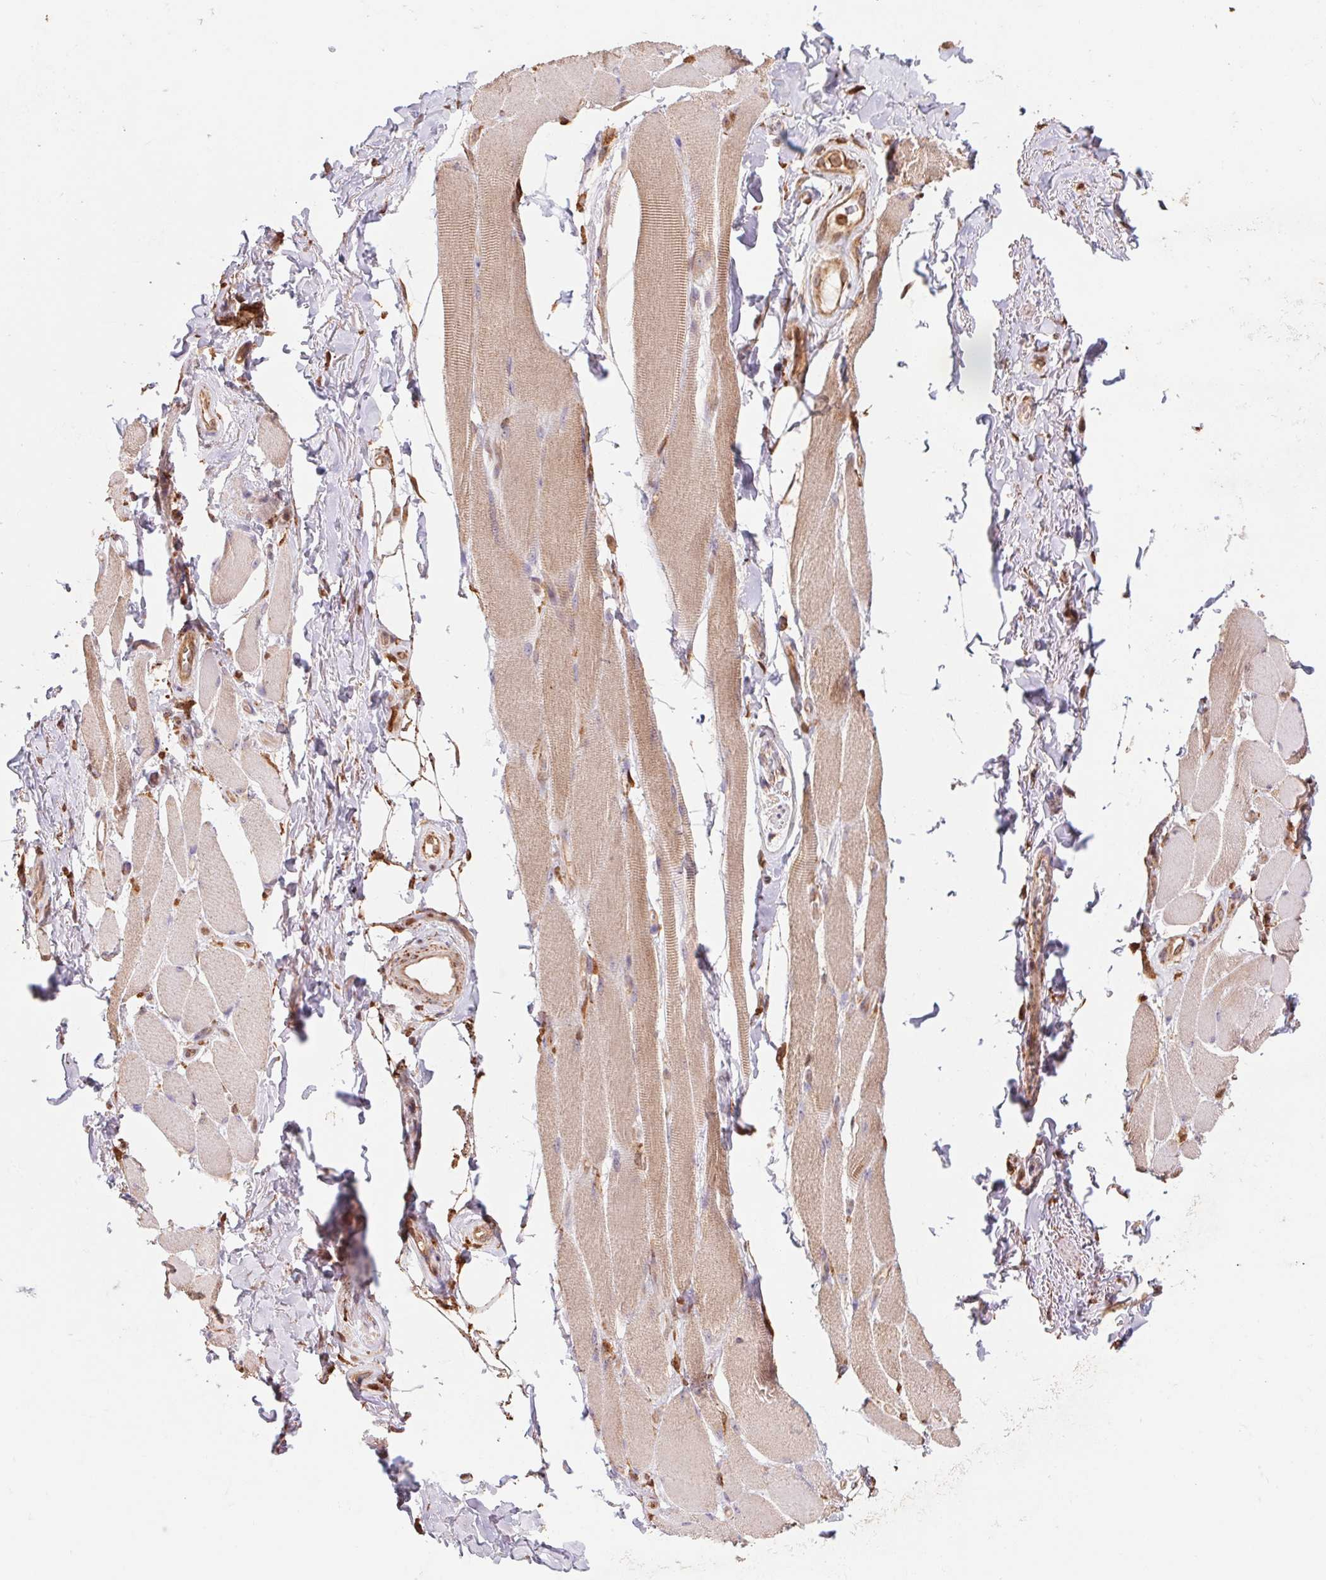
{"staining": {"intensity": "weak", "quantity": "25%-75%", "location": "cytoplasmic/membranous"}, "tissue": "skeletal muscle", "cell_type": "Myocytes", "image_type": "normal", "snomed": [{"axis": "morphology", "description": "Normal tissue, NOS"}, {"axis": "topography", "description": "Skeletal muscle"}, {"axis": "topography", "description": "Anal"}, {"axis": "topography", "description": "Peripheral nerve tissue"}], "caption": "Skeletal muscle stained for a protein (brown) reveals weak cytoplasmic/membranous positive positivity in approximately 25%-75% of myocytes.", "gene": "URM1", "patient": {"sex": "male", "age": 53}}